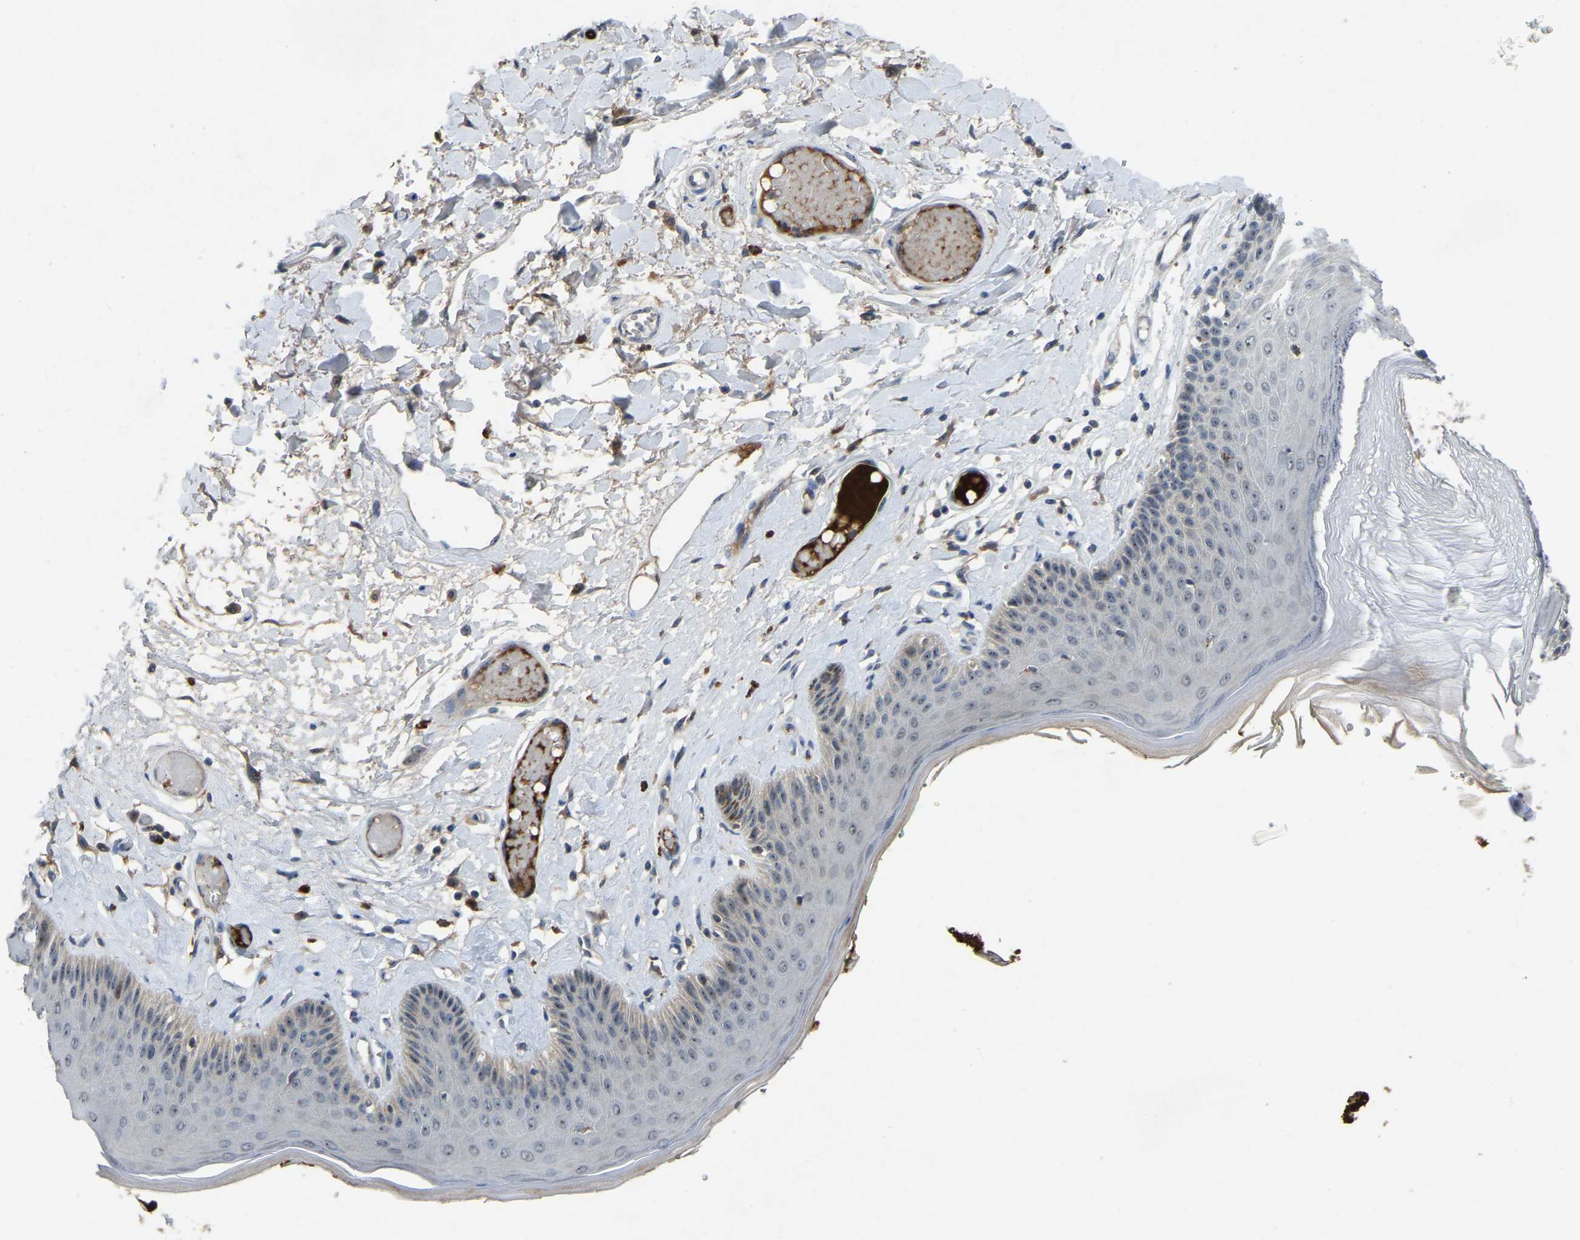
{"staining": {"intensity": "moderate", "quantity": "<25%", "location": "cytoplasmic/membranous"}, "tissue": "skin", "cell_type": "Epidermal cells", "image_type": "normal", "snomed": [{"axis": "morphology", "description": "Normal tissue, NOS"}, {"axis": "topography", "description": "Vulva"}], "caption": "An immunohistochemistry image of unremarkable tissue is shown. Protein staining in brown highlights moderate cytoplasmic/membranous positivity in skin within epidermal cells. The protein is shown in brown color, while the nuclei are stained blue.", "gene": "FHIT", "patient": {"sex": "female", "age": 73}}